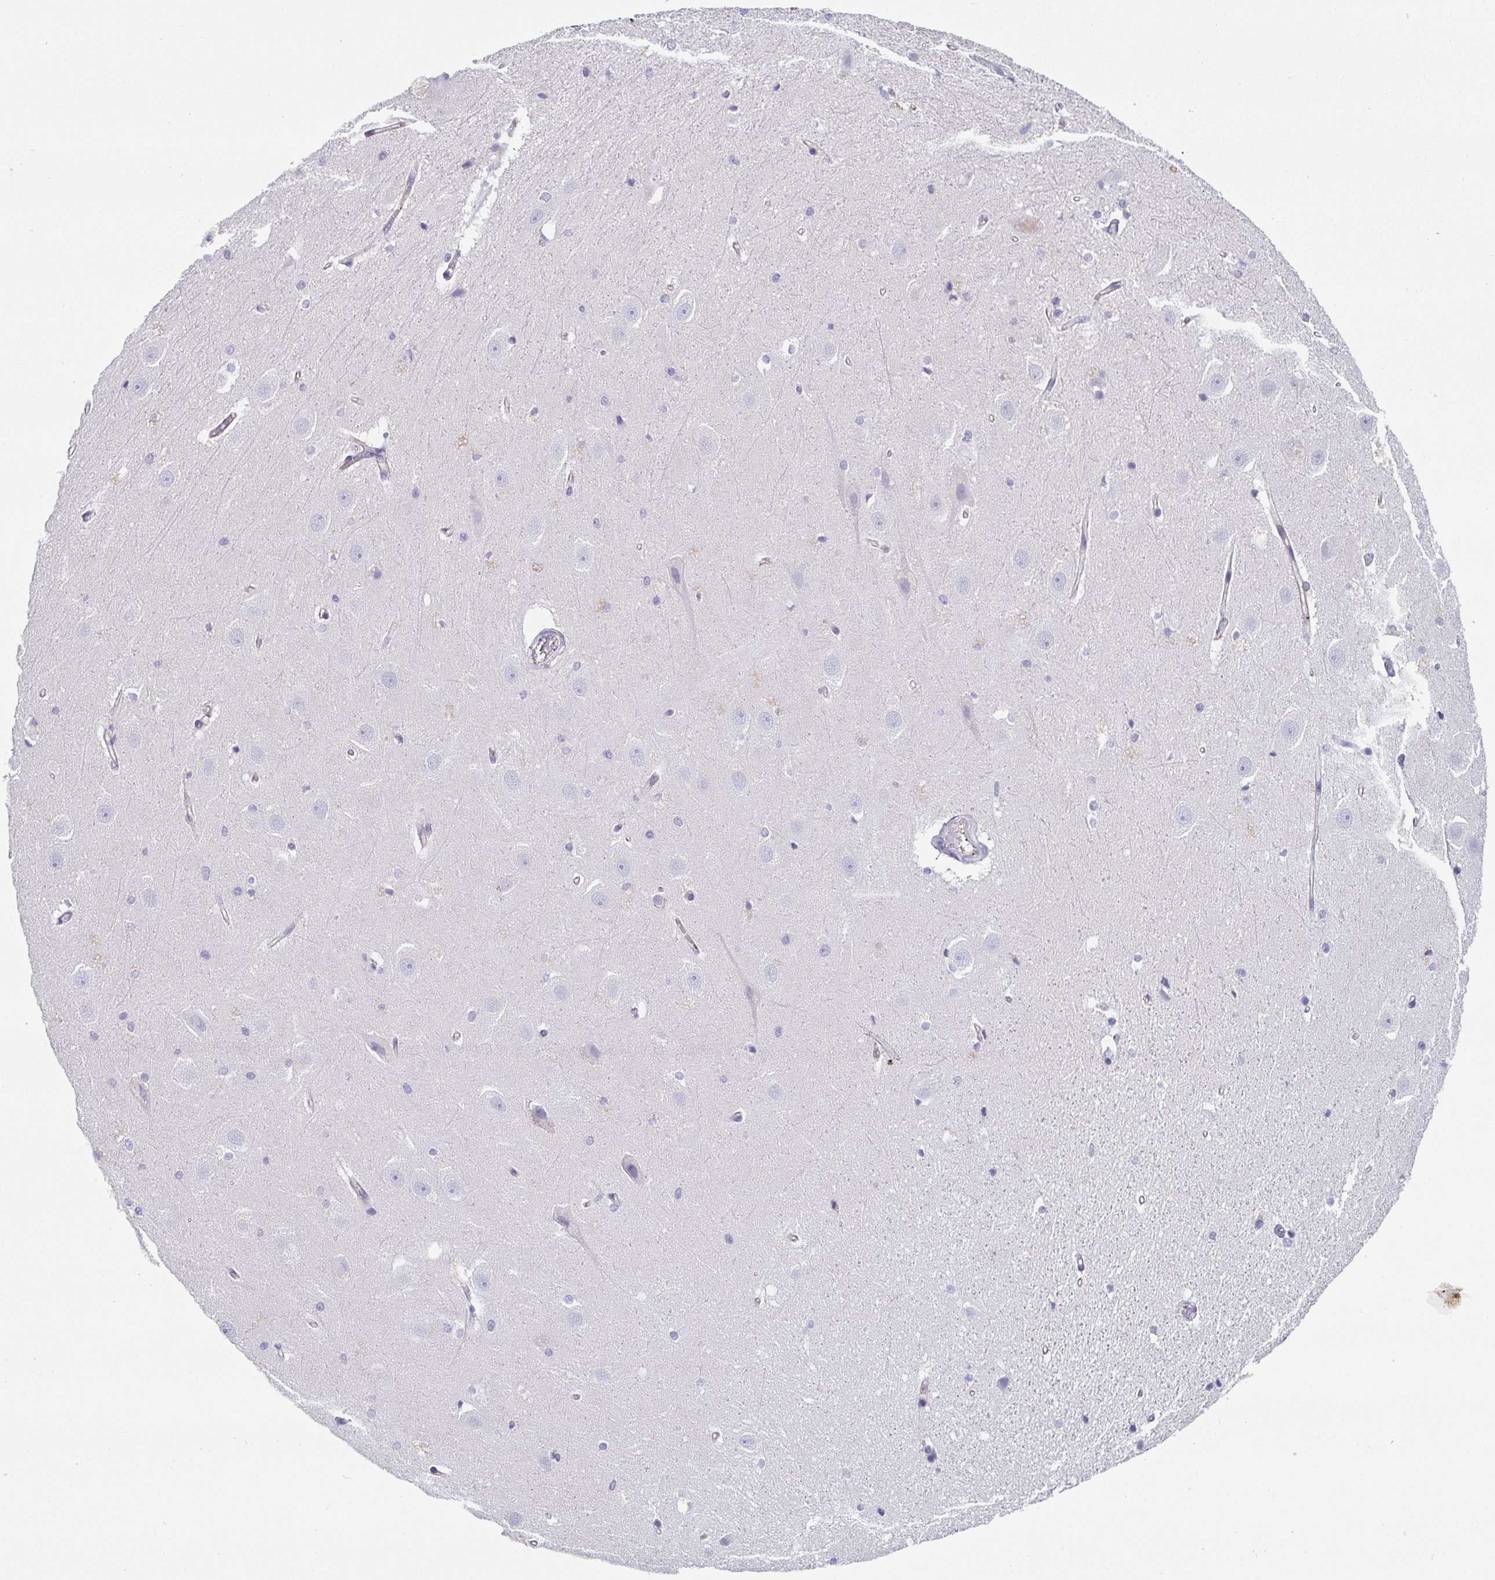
{"staining": {"intensity": "negative", "quantity": "none", "location": "none"}, "tissue": "hippocampus", "cell_type": "Glial cells", "image_type": "normal", "snomed": [{"axis": "morphology", "description": "Normal tissue, NOS"}, {"axis": "topography", "description": "Hippocampus"}], "caption": "Protein analysis of unremarkable hippocampus exhibits no significant positivity in glial cells.", "gene": "PIWIL3", "patient": {"sex": "male", "age": 63}}